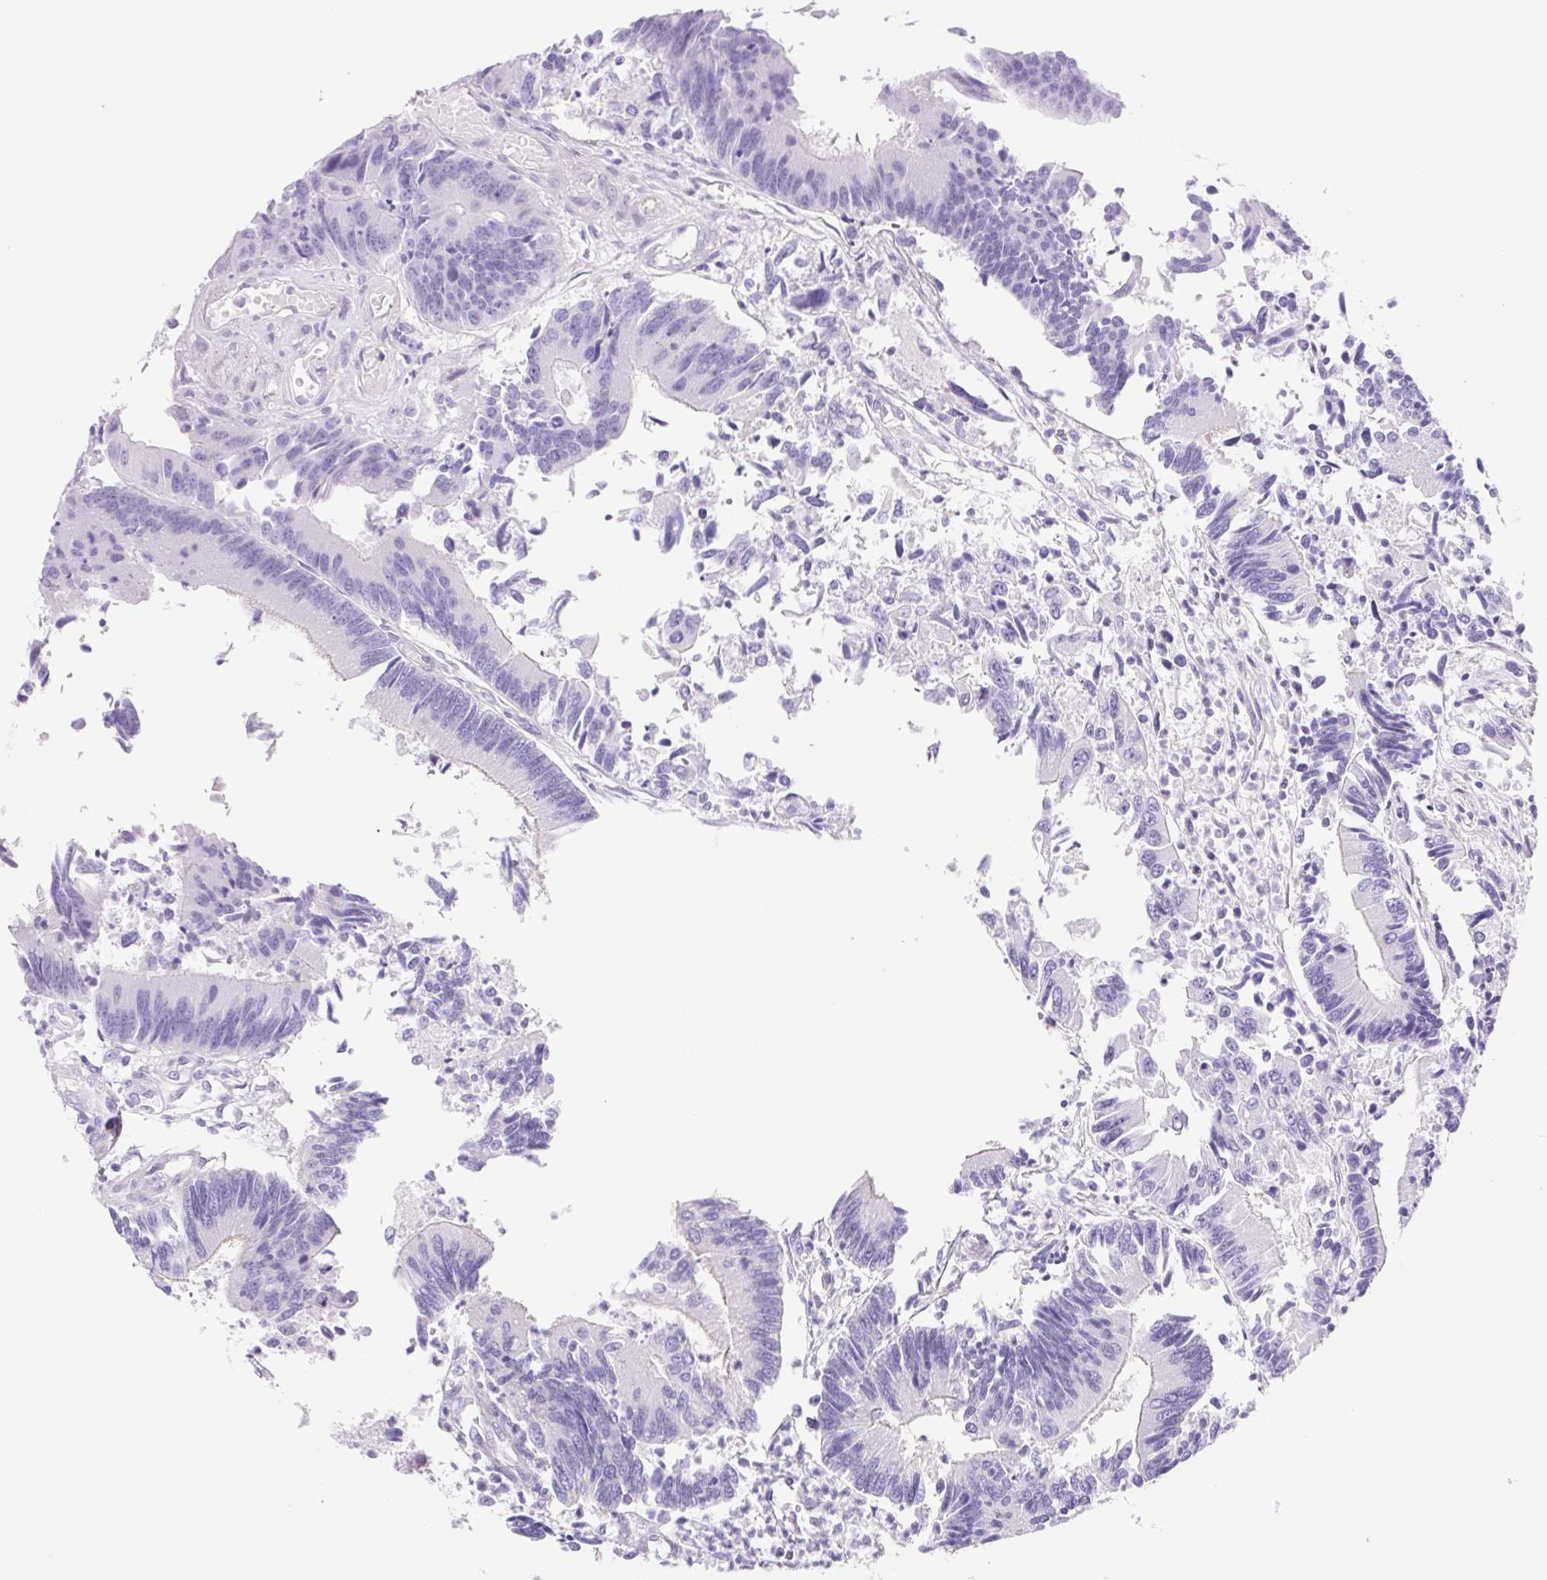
{"staining": {"intensity": "negative", "quantity": "none", "location": "none"}, "tissue": "colorectal cancer", "cell_type": "Tumor cells", "image_type": "cancer", "snomed": [{"axis": "morphology", "description": "Adenocarcinoma, NOS"}, {"axis": "topography", "description": "Colon"}], "caption": "Immunohistochemistry (IHC) image of human colorectal adenocarcinoma stained for a protein (brown), which exhibits no positivity in tumor cells.", "gene": "CDSN", "patient": {"sex": "female", "age": 67}}